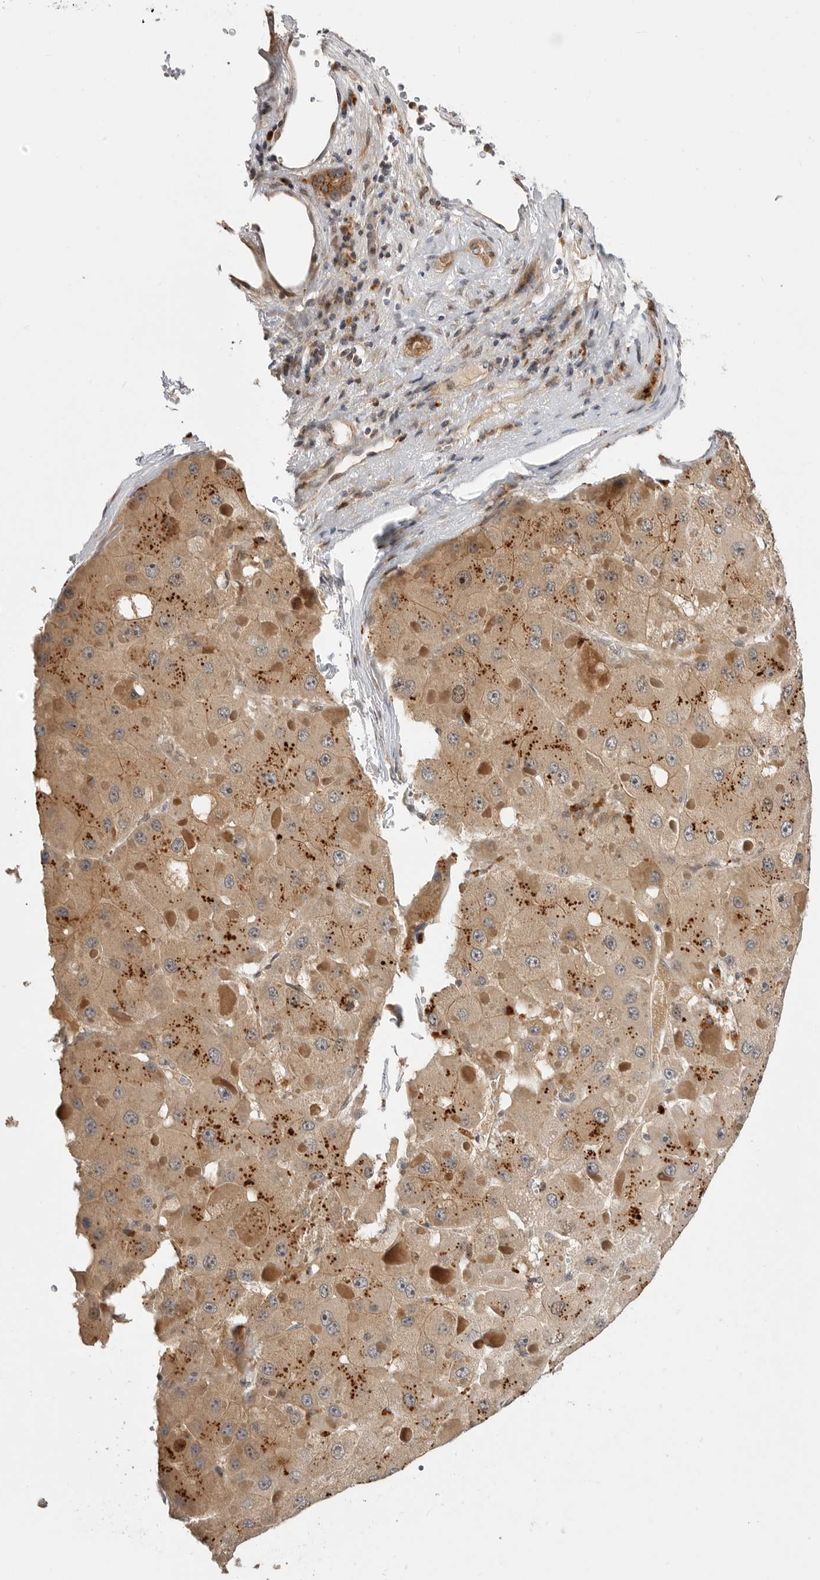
{"staining": {"intensity": "moderate", "quantity": ">75%", "location": "cytoplasmic/membranous"}, "tissue": "liver cancer", "cell_type": "Tumor cells", "image_type": "cancer", "snomed": [{"axis": "morphology", "description": "Carcinoma, Hepatocellular, NOS"}, {"axis": "topography", "description": "Liver"}], "caption": "The micrograph exhibits immunohistochemical staining of liver cancer (hepatocellular carcinoma). There is moderate cytoplasmic/membranous positivity is seen in approximately >75% of tumor cells. The protein of interest is shown in brown color, while the nuclei are stained blue.", "gene": "CSNK1G3", "patient": {"sex": "female", "age": 73}}